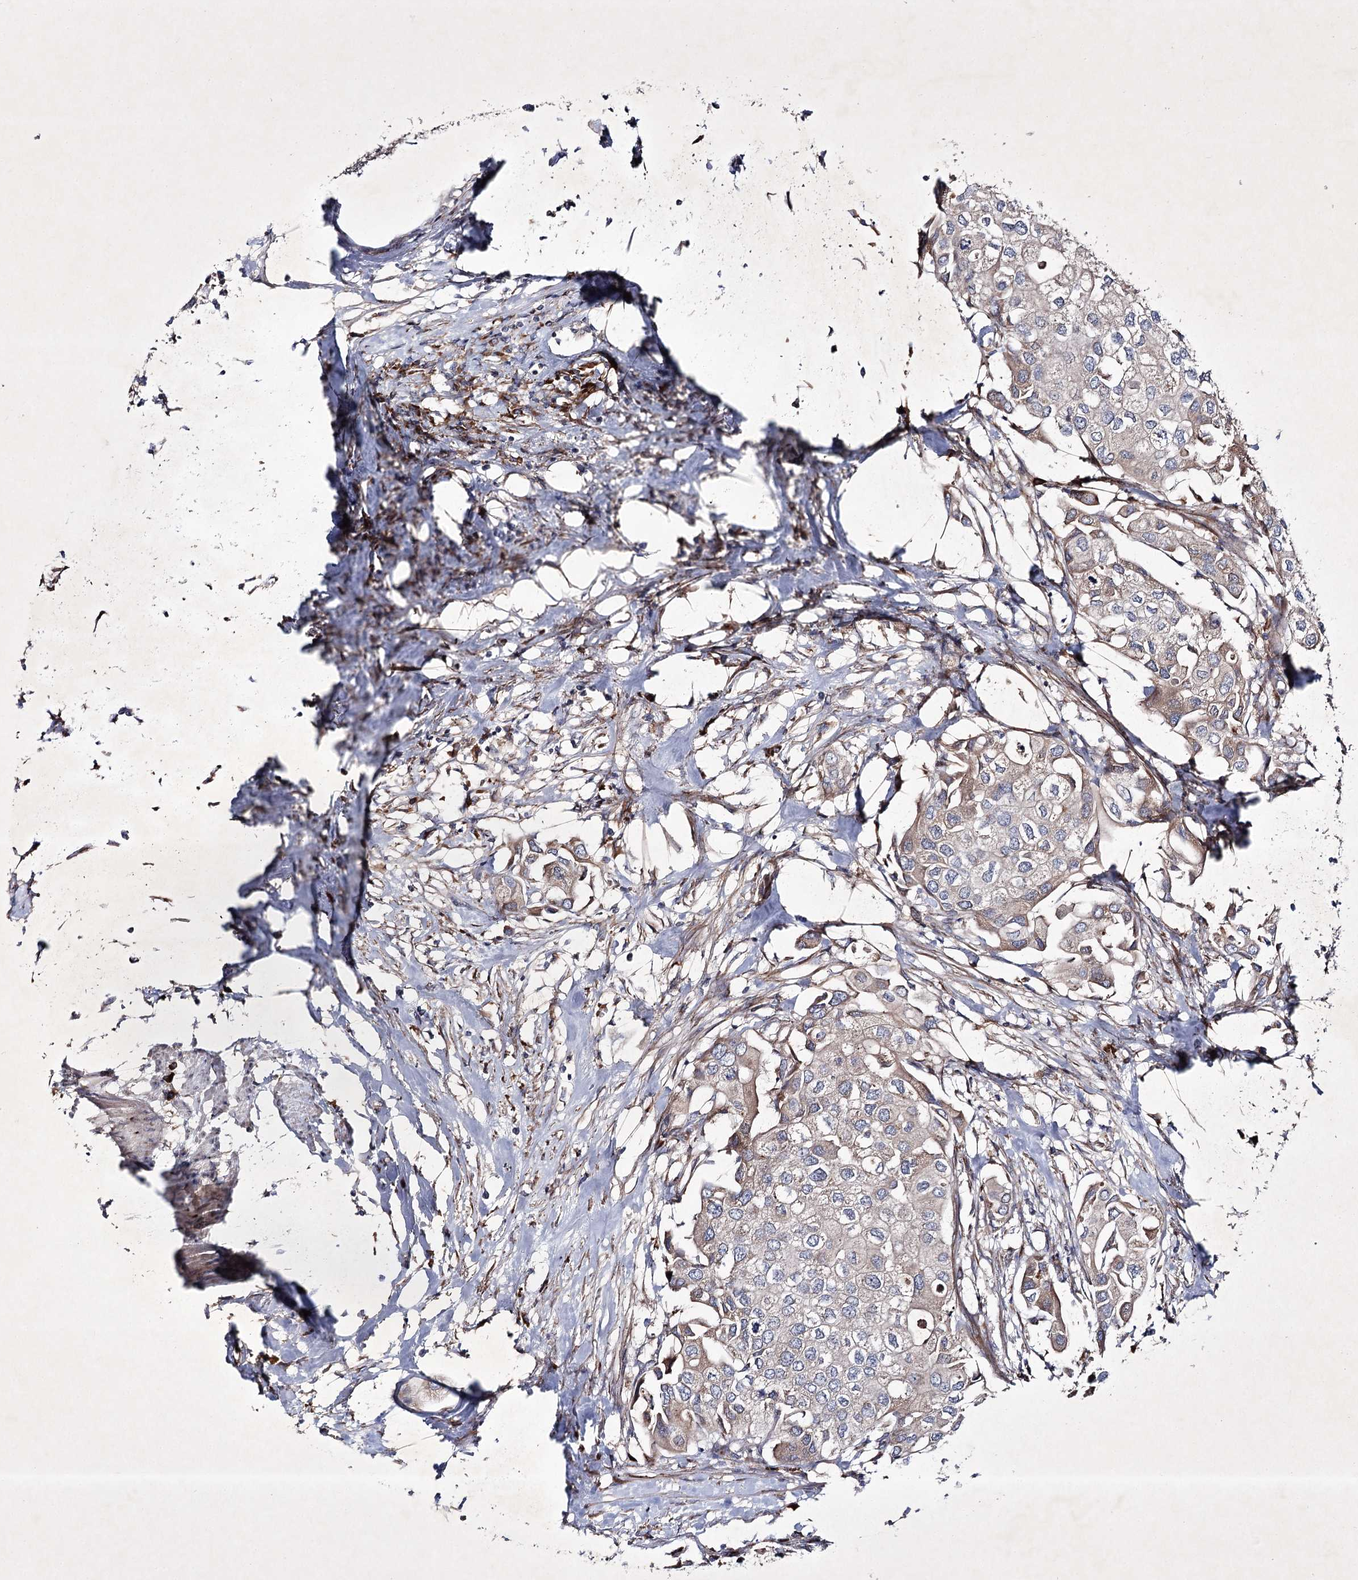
{"staining": {"intensity": "weak", "quantity": "<25%", "location": "cytoplasmic/membranous"}, "tissue": "urothelial cancer", "cell_type": "Tumor cells", "image_type": "cancer", "snomed": [{"axis": "morphology", "description": "Urothelial carcinoma, High grade"}, {"axis": "topography", "description": "Urinary bladder"}], "caption": "Urothelial cancer was stained to show a protein in brown. There is no significant positivity in tumor cells.", "gene": "ALG9", "patient": {"sex": "male", "age": 64}}